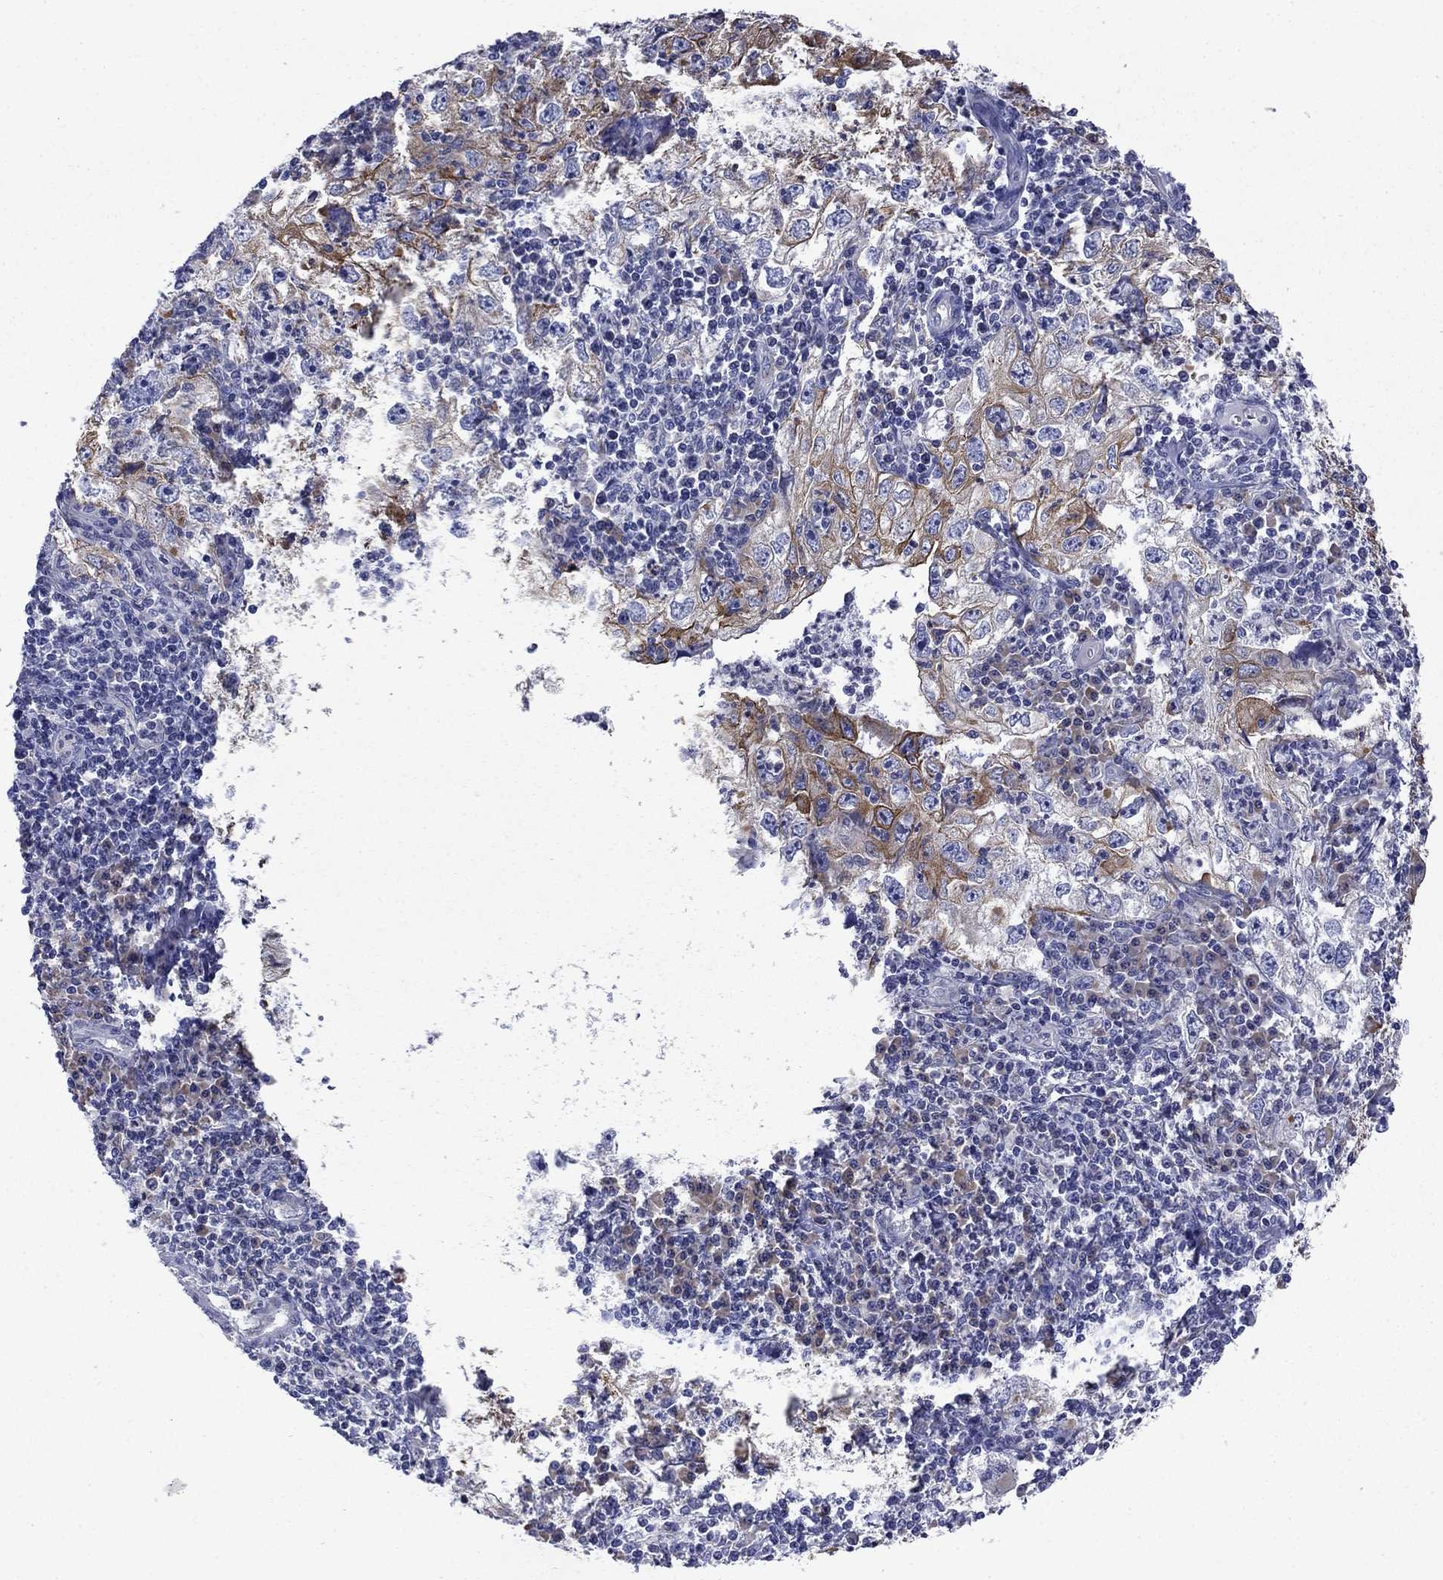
{"staining": {"intensity": "moderate", "quantity": ">75%", "location": "cytoplasmic/membranous"}, "tissue": "cervical cancer", "cell_type": "Tumor cells", "image_type": "cancer", "snomed": [{"axis": "morphology", "description": "Squamous cell carcinoma, NOS"}, {"axis": "topography", "description": "Cervix"}], "caption": "Immunohistochemical staining of cervical squamous cell carcinoma displays medium levels of moderate cytoplasmic/membranous protein staining in approximately >75% of tumor cells.", "gene": "TMPRSS11A", "patient": {"sex": "female", "age": 24}}